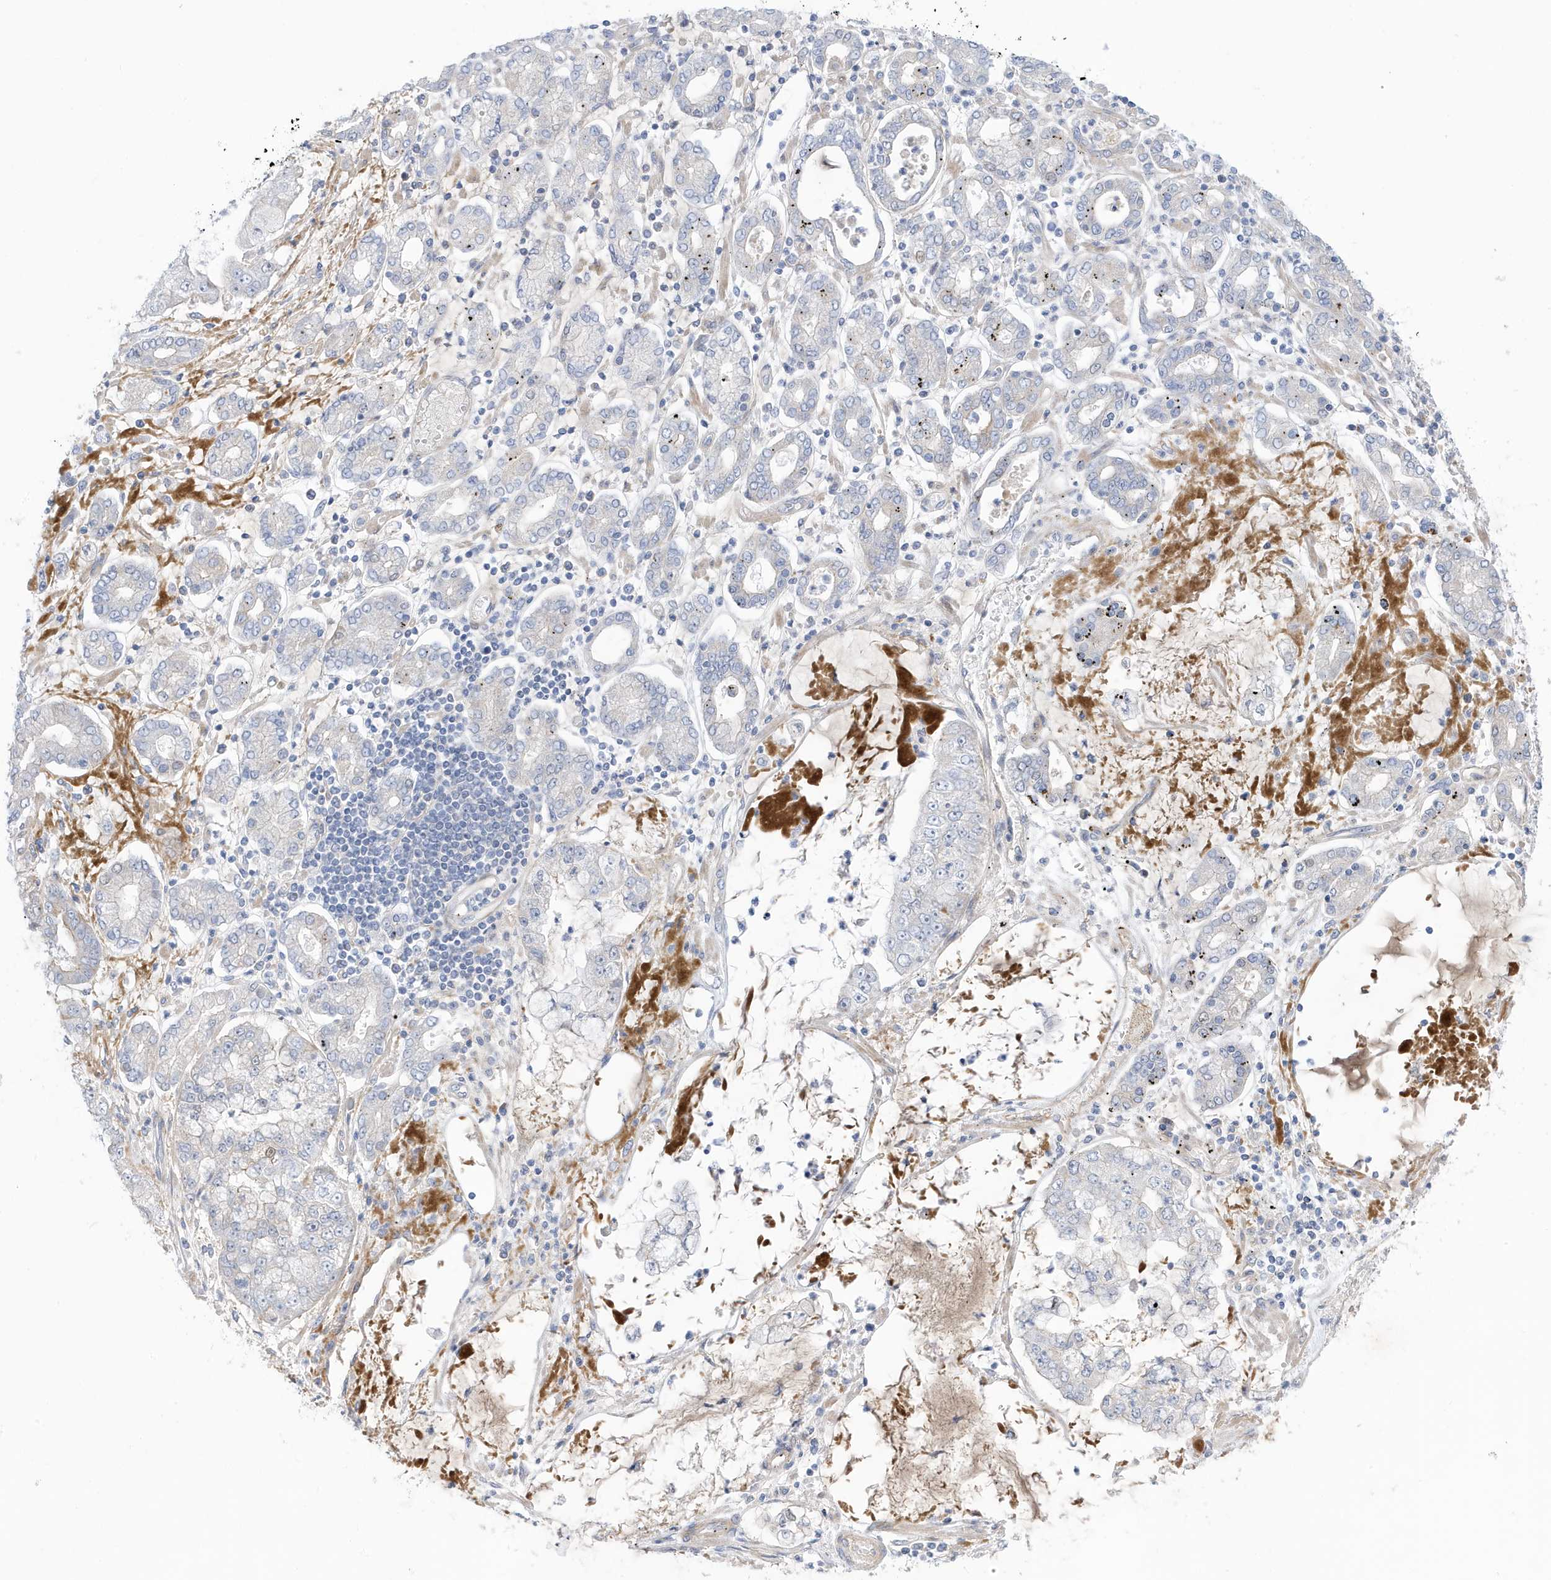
{"staining": {"intensity": "negative", "quantity": "none", "location": "none"}, "tissue": "stomach cancer", "cell_type": "Tumor cells", "image_type": "cancer", "snomed": [{"axis": "morphology", "description": "Adenocarcinoma, NOS"}, {"axis": "topography", "description": "Stomach"}], "caption": "Tumor cells are negative for brown protein staining in stomach cancer (adenocarcinoma).", "gene": "ATP13A5", "patient": {"sex": "male", "age": 76}}